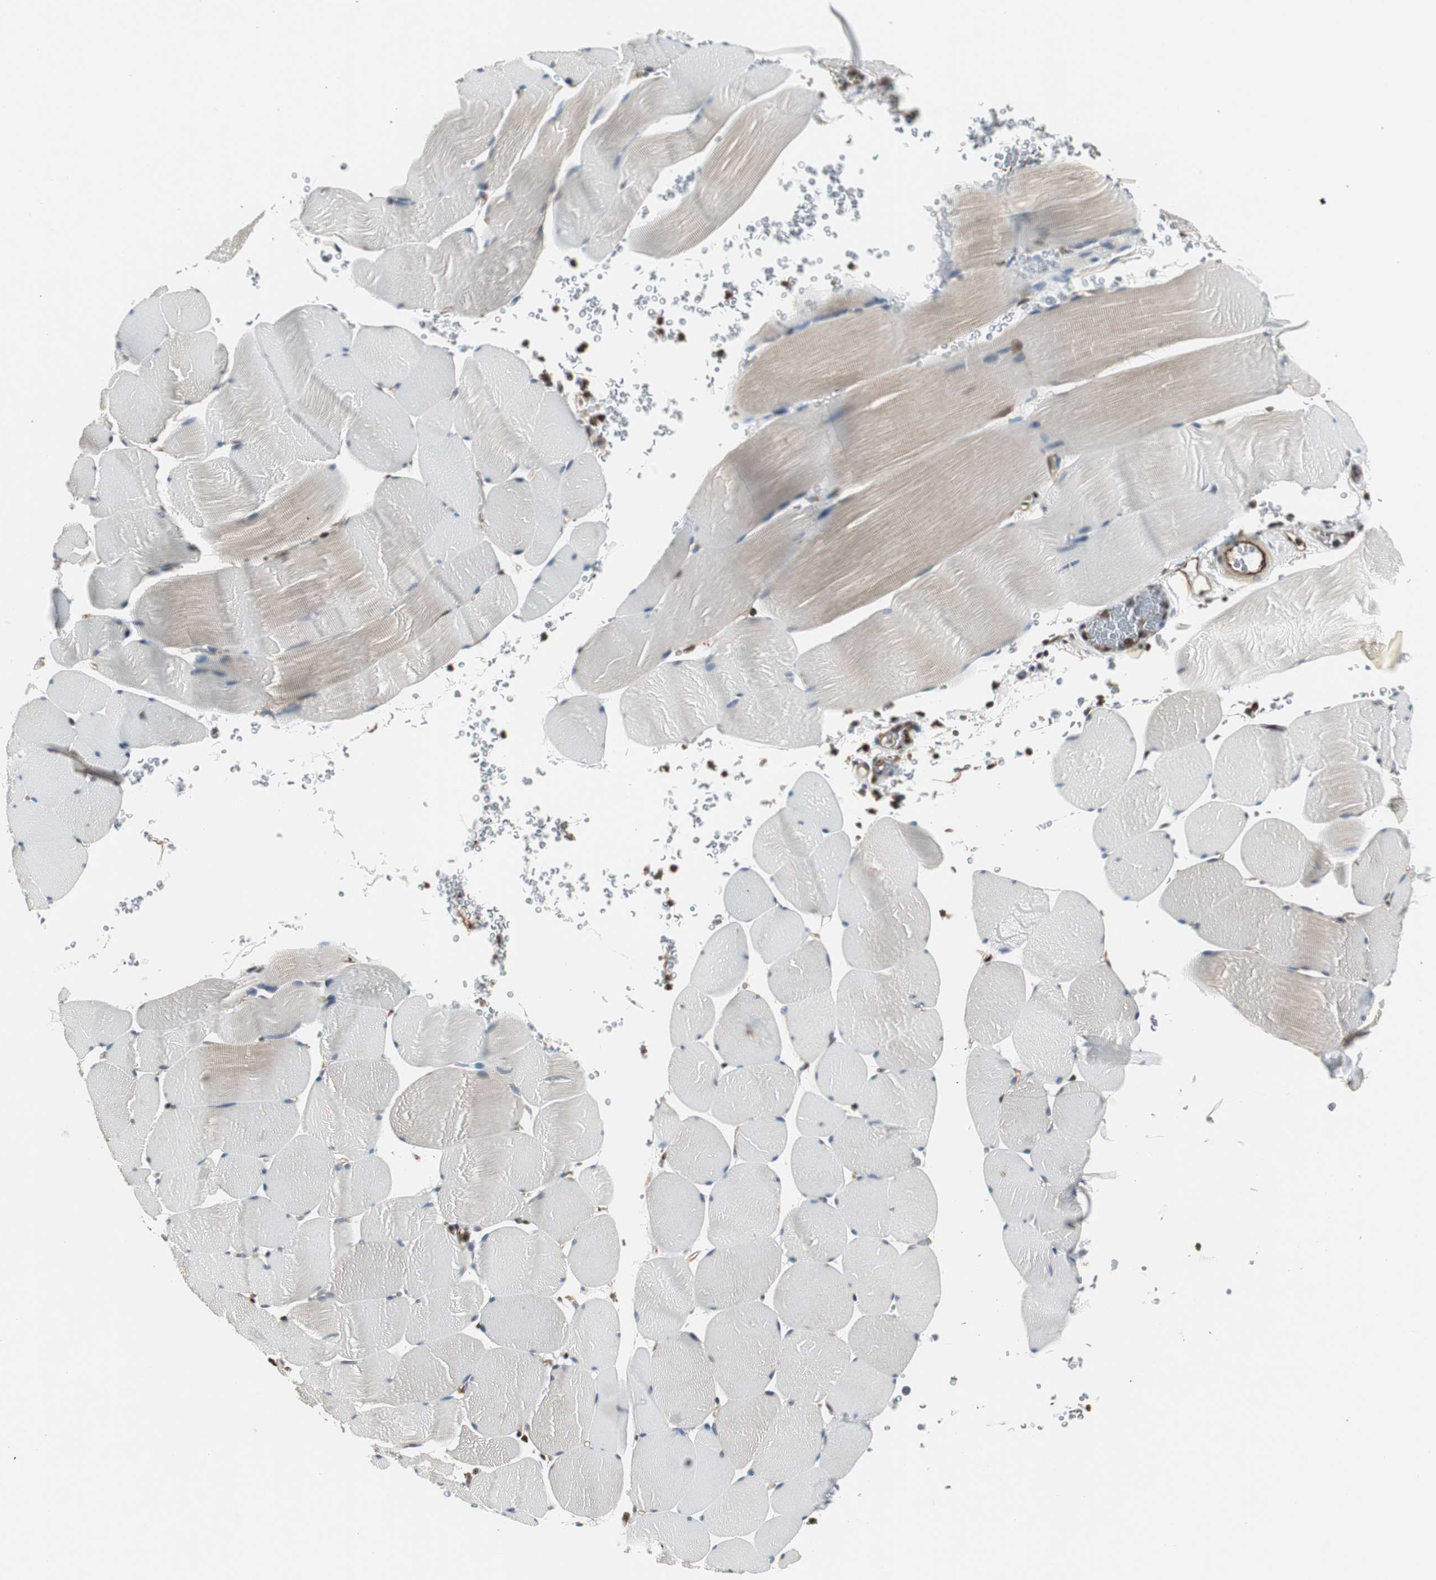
{"staining": {"intensity": "weak", "quantity": "<25%", "location": "cytoplasmic/membranous"}, "tissue": "skeletal muscle", "cell_type": "Myocytes", "image_type": "normal", "snomed": [{"axis": "morphology", "description": "Normal tissue, NOS"}, {"axis": "topography", "description": "Skeletal muscle"}], "caption": "Myocytes show no significant protein staining in unremarkable skeletal muscle. (Immunohistochemistry, brightfield microscopy, high magnification).", "gene": "PTPN11", "patient": {"sex": "male", "age": 62}}